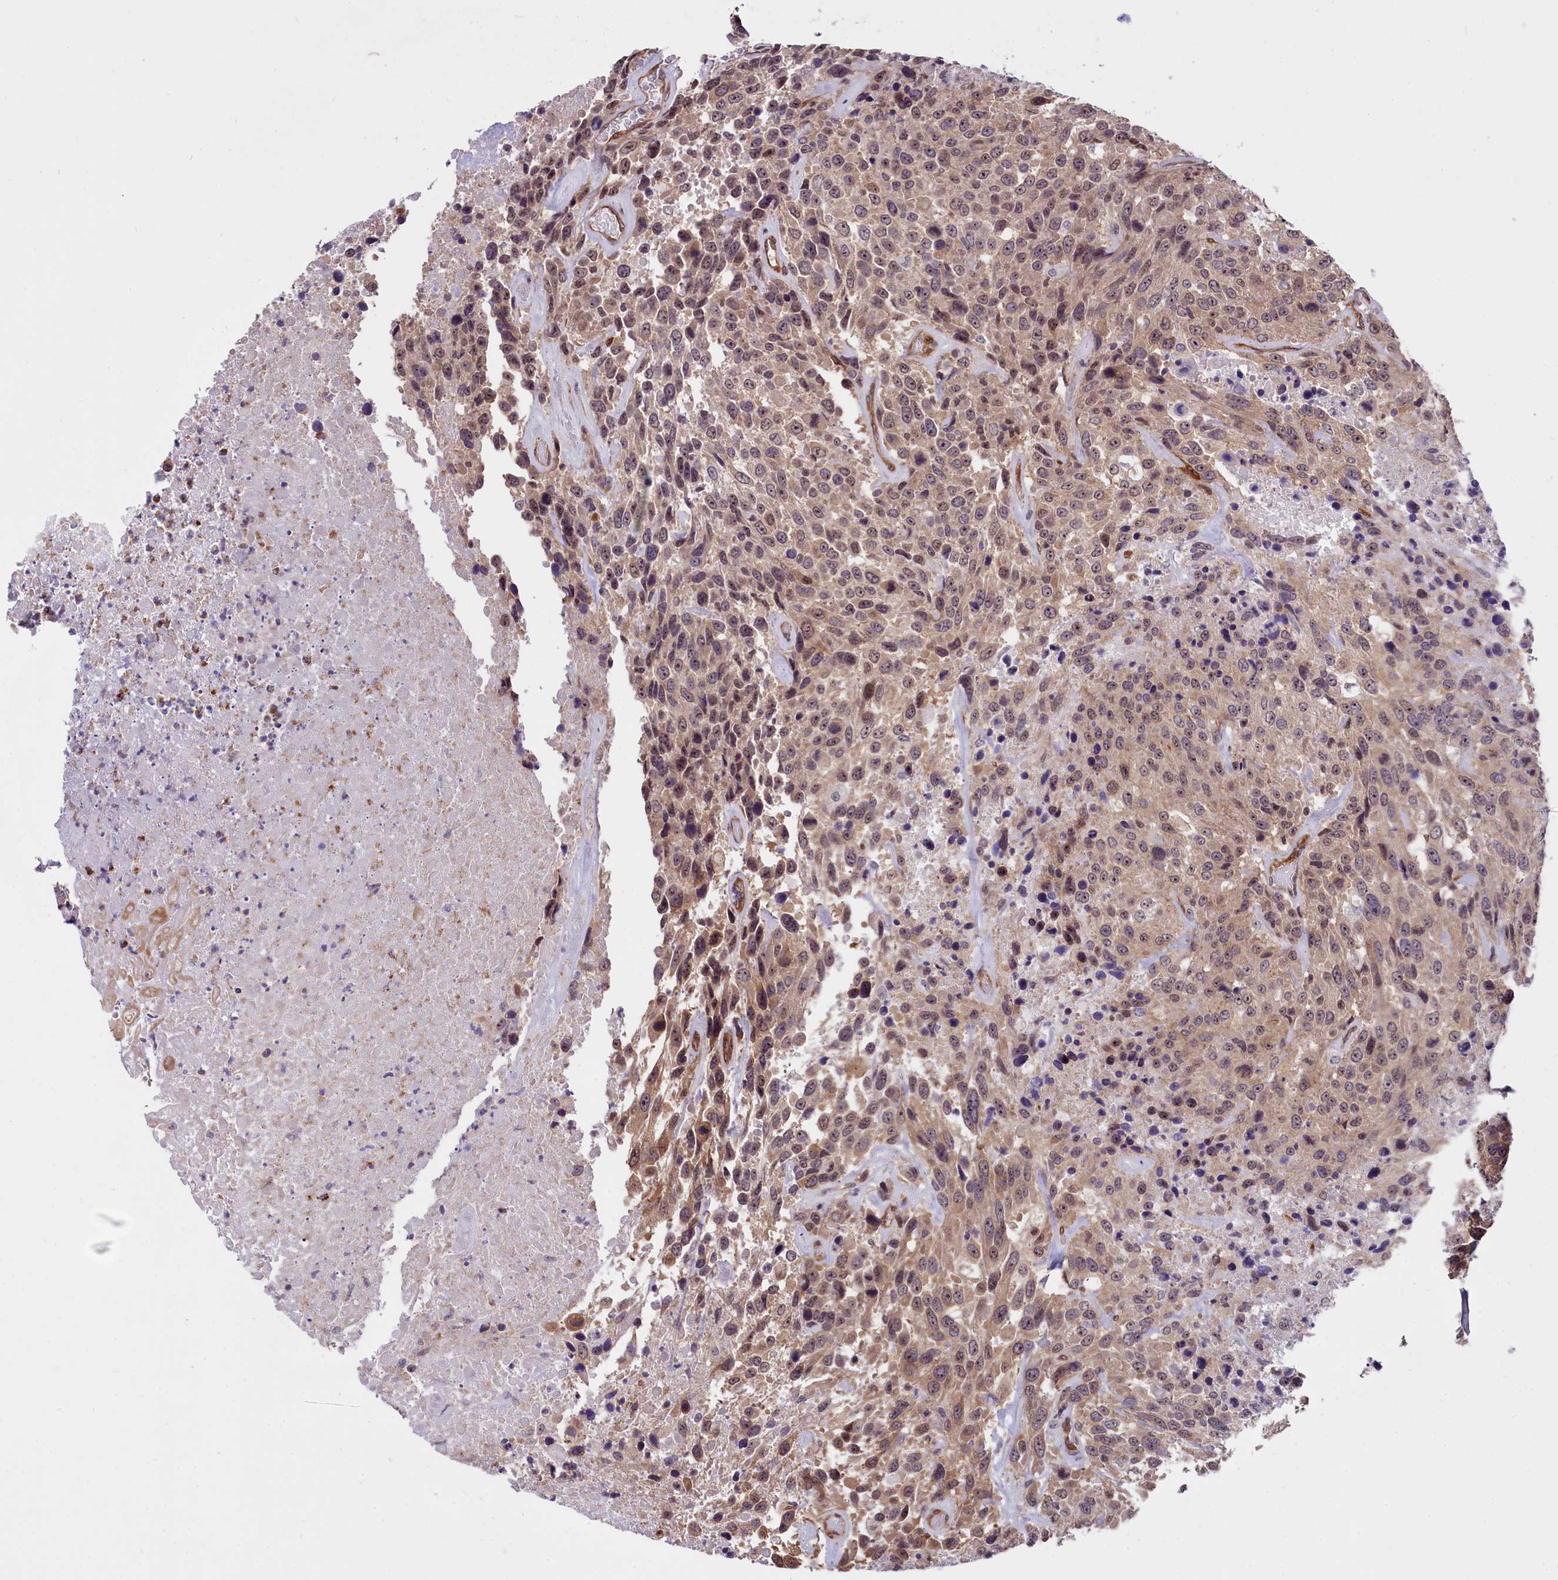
{"staining": {"intensity": "weak", "quantity": ">75%", "location": "cytoplasmic/membranous,nuclear"}, "tissue": "urothelial cancer", "cell_type": "Tumor cells", "image_type": "cancer", "snomed": [{"axis": "morphology", "description": "Urothelial carcinoma, High grade"}, {"axis": "topography", "description": "Urinary bladder"}], "caption": "Immunohistochemical staining of urothelial cancer displays low levels of weak cytoplasmic/membranous and nuclear protein positivity in approximately >75% of tumor cells.", "gene": "BCAR1", "patient": {"sex": "female", "age": 70}}